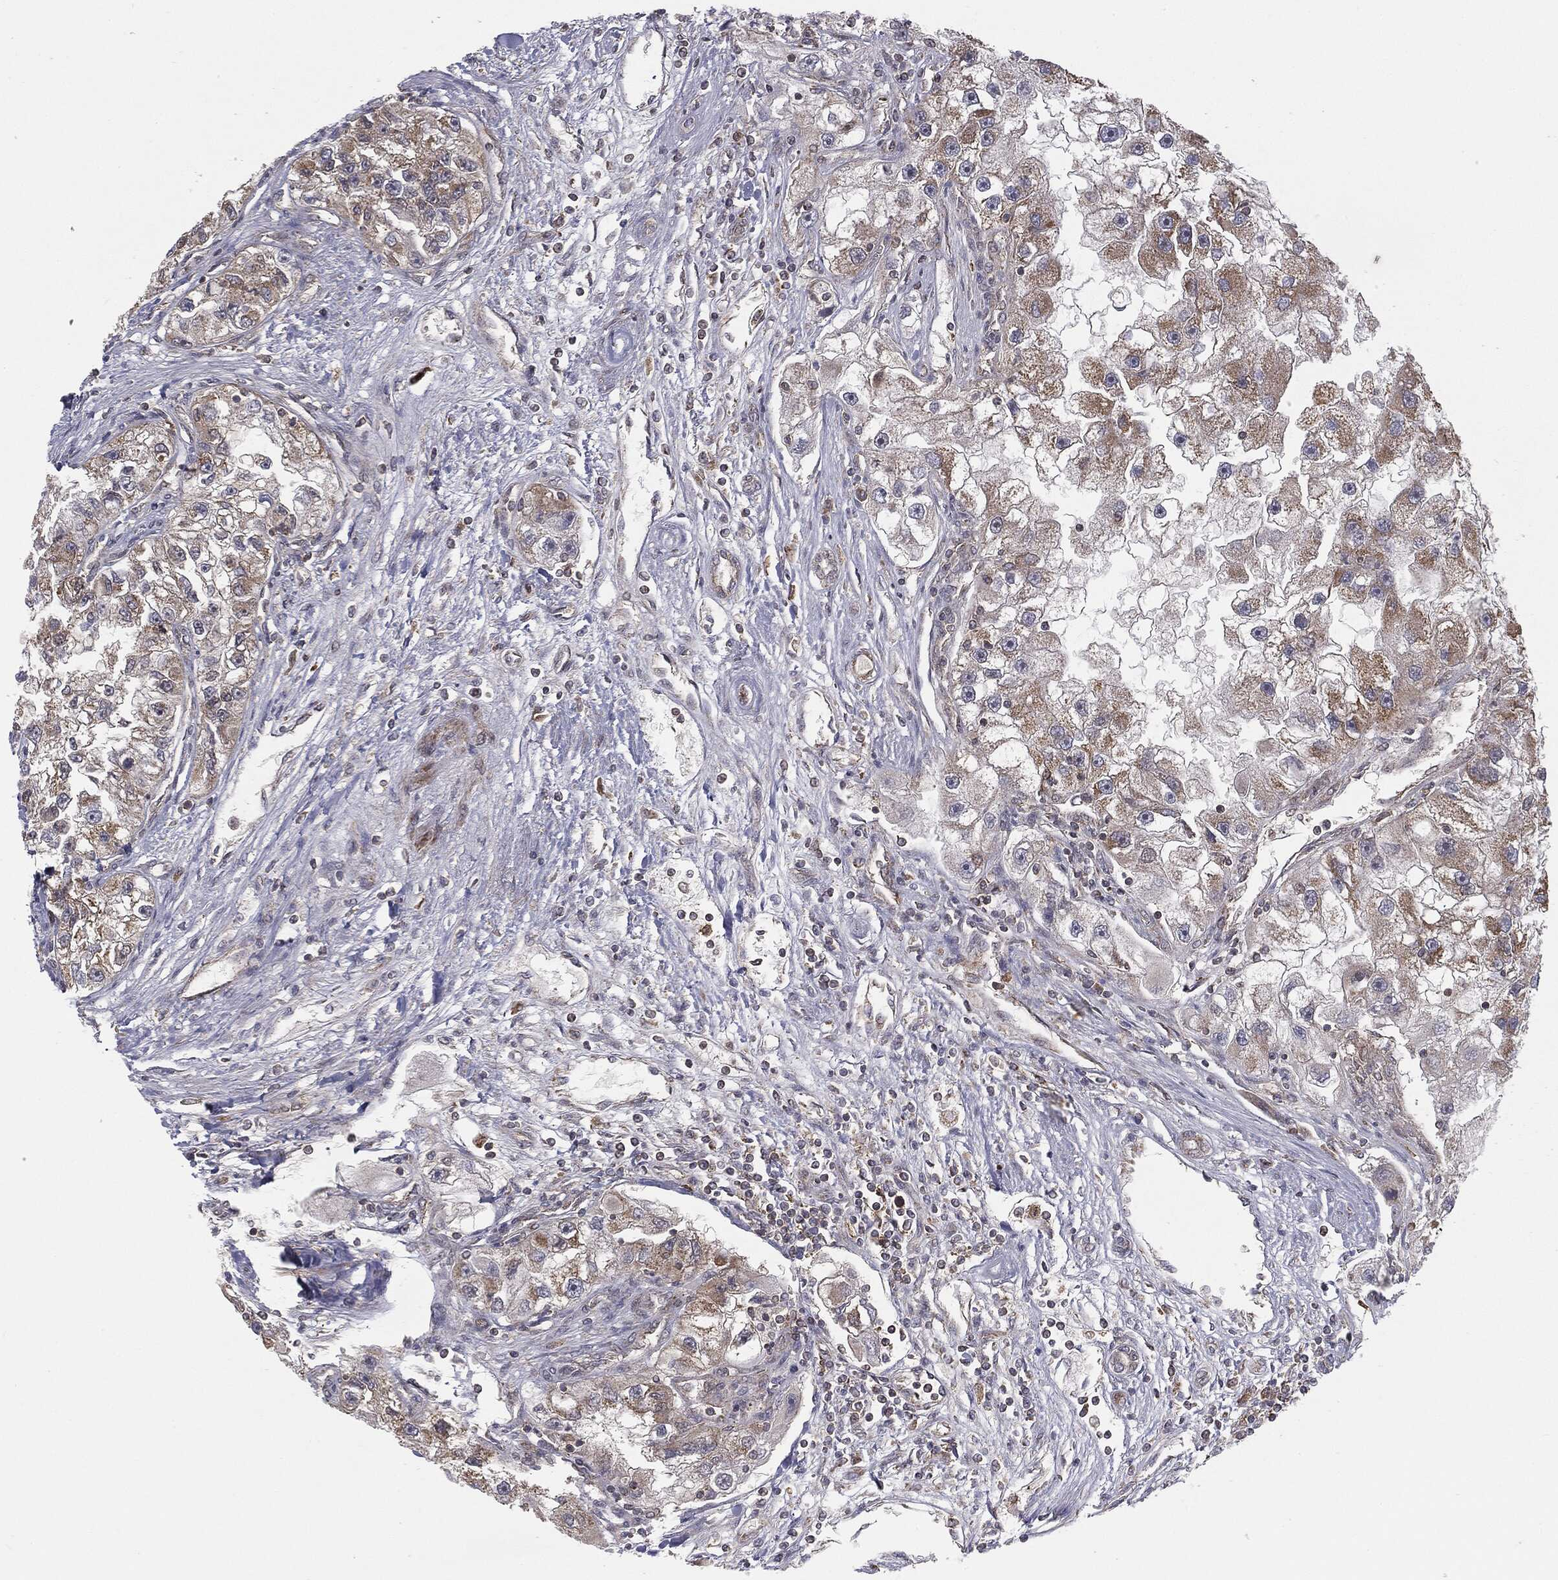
{"staining": {"intensity": "weak", "quantity": "25%-75%", "location": "cytoplasmic/membranous"}, "tissue": "renal cancer", "cell_type": "Tumor cells", "image_type": "cancer", "snomed": [{"axis": "morphology", "description": "Adenocarcinoma, NOS"}, {"axis": "topography", "description": "Kidney"}], "caption": "Immunohistochemical staining of human renal cancer (adenocarcinoma) shows low levels of weak cytoplasmic/membranous positivity in approximately 25%-75% of tumor cells. The staining is performed using DAB (3,3'-diaminobenzidine) brown chromogen to label protein expression. The nuclei are counter-stained blue using hematoxylin.", "gene": "MTOR", "patient": {"sex": "male", "age": 63}}